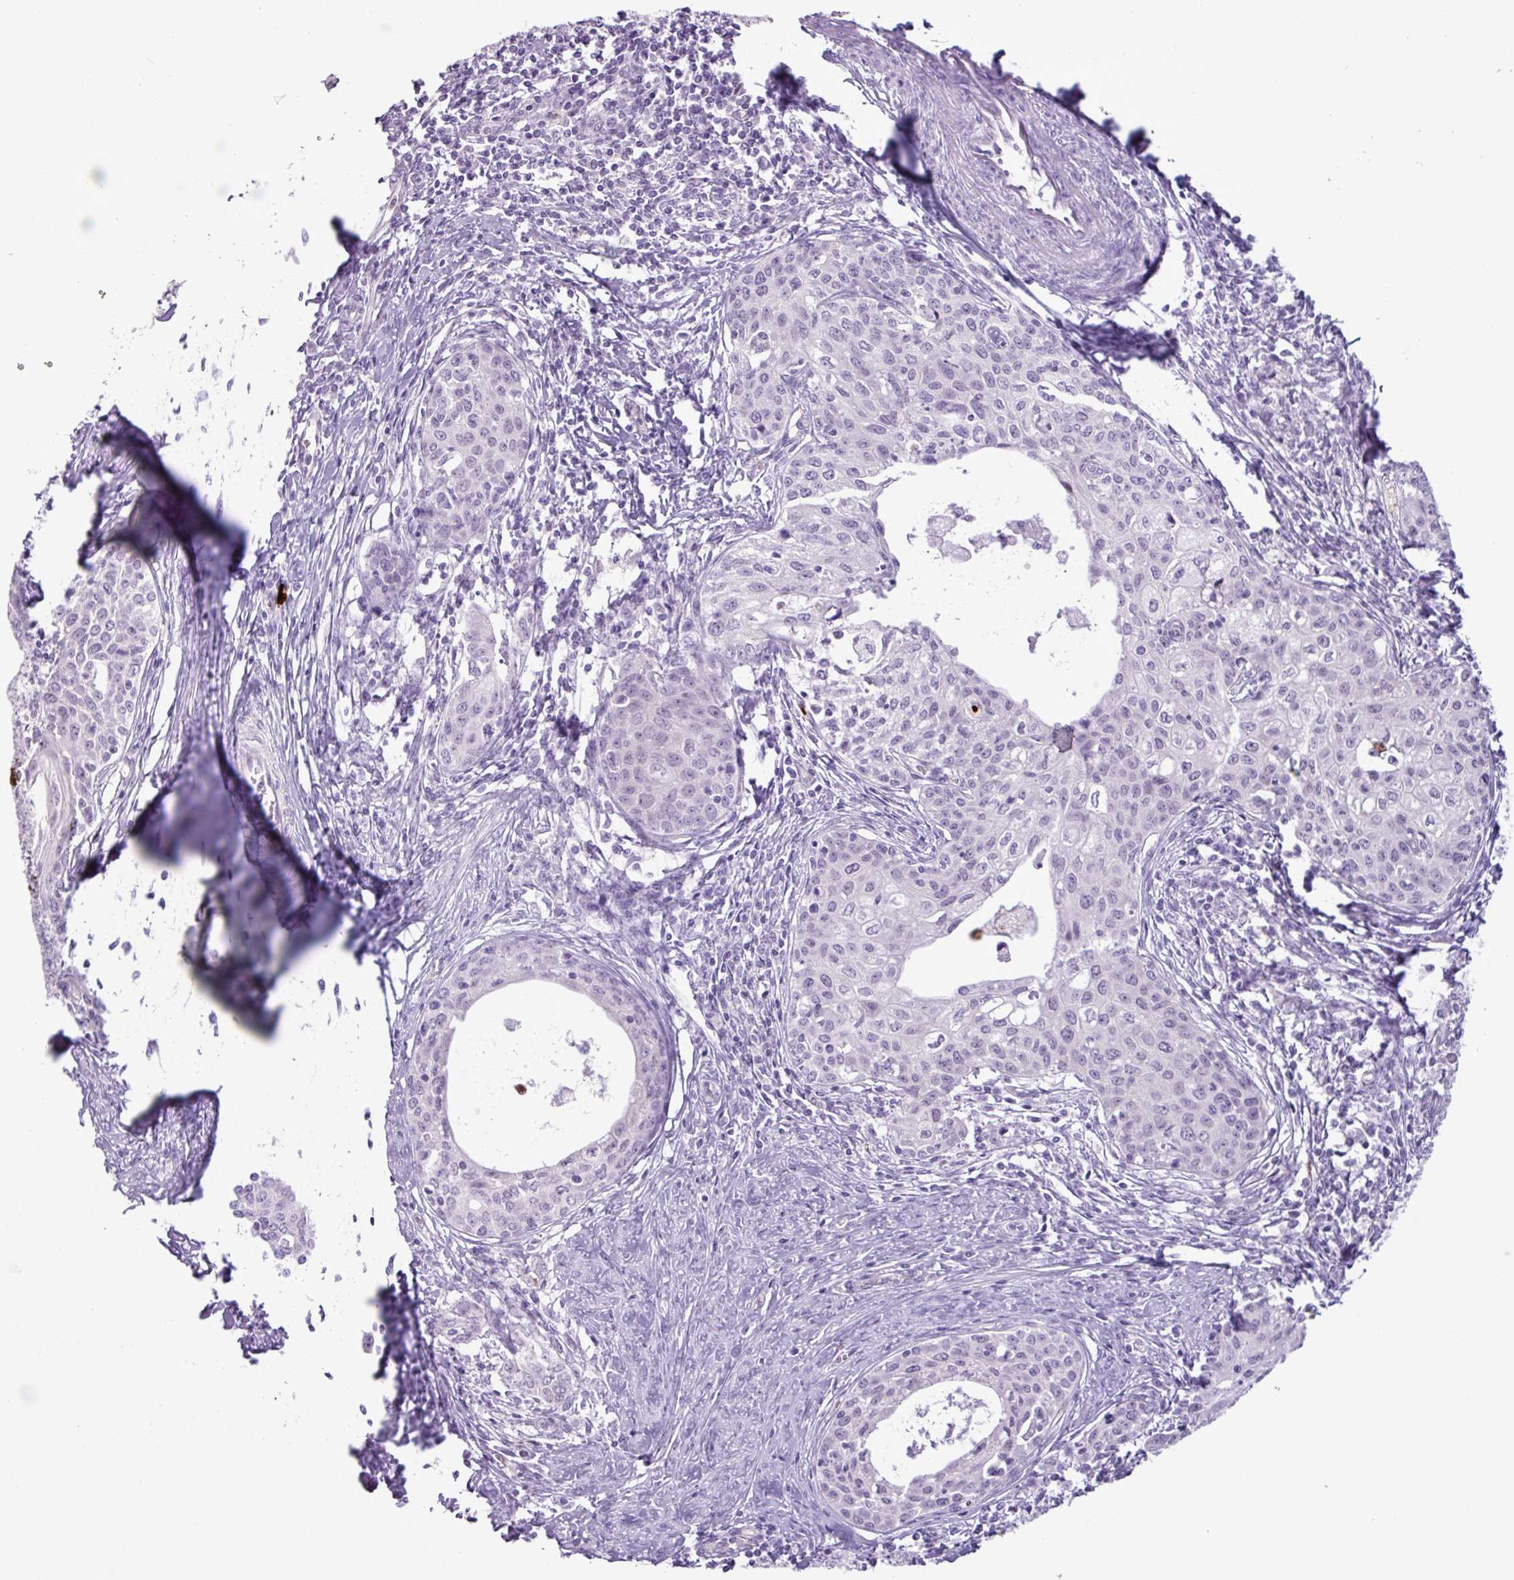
{"staining": {"intensity": "negative", "quantity": "none", "location": "none"}, "tissue": "cervical cancer", "cell_type": "Tumor cells", "image_type": "cancer", "snomed": [{"axis": "morphology", "description": "Squamous cell carcinoma, NOS"}, {"axis": "morphology", "description": "Adenocarcinoma, NOS"}, {"axis": "topography", "description": "Cervix"}], "caption": "Immunohistochemical staining of squamous cell carcinoma (cervical) displays no significant staining in tumor cells.", "gene": "TMEM178A", "patient": {"sex": "female", "age": 52}}